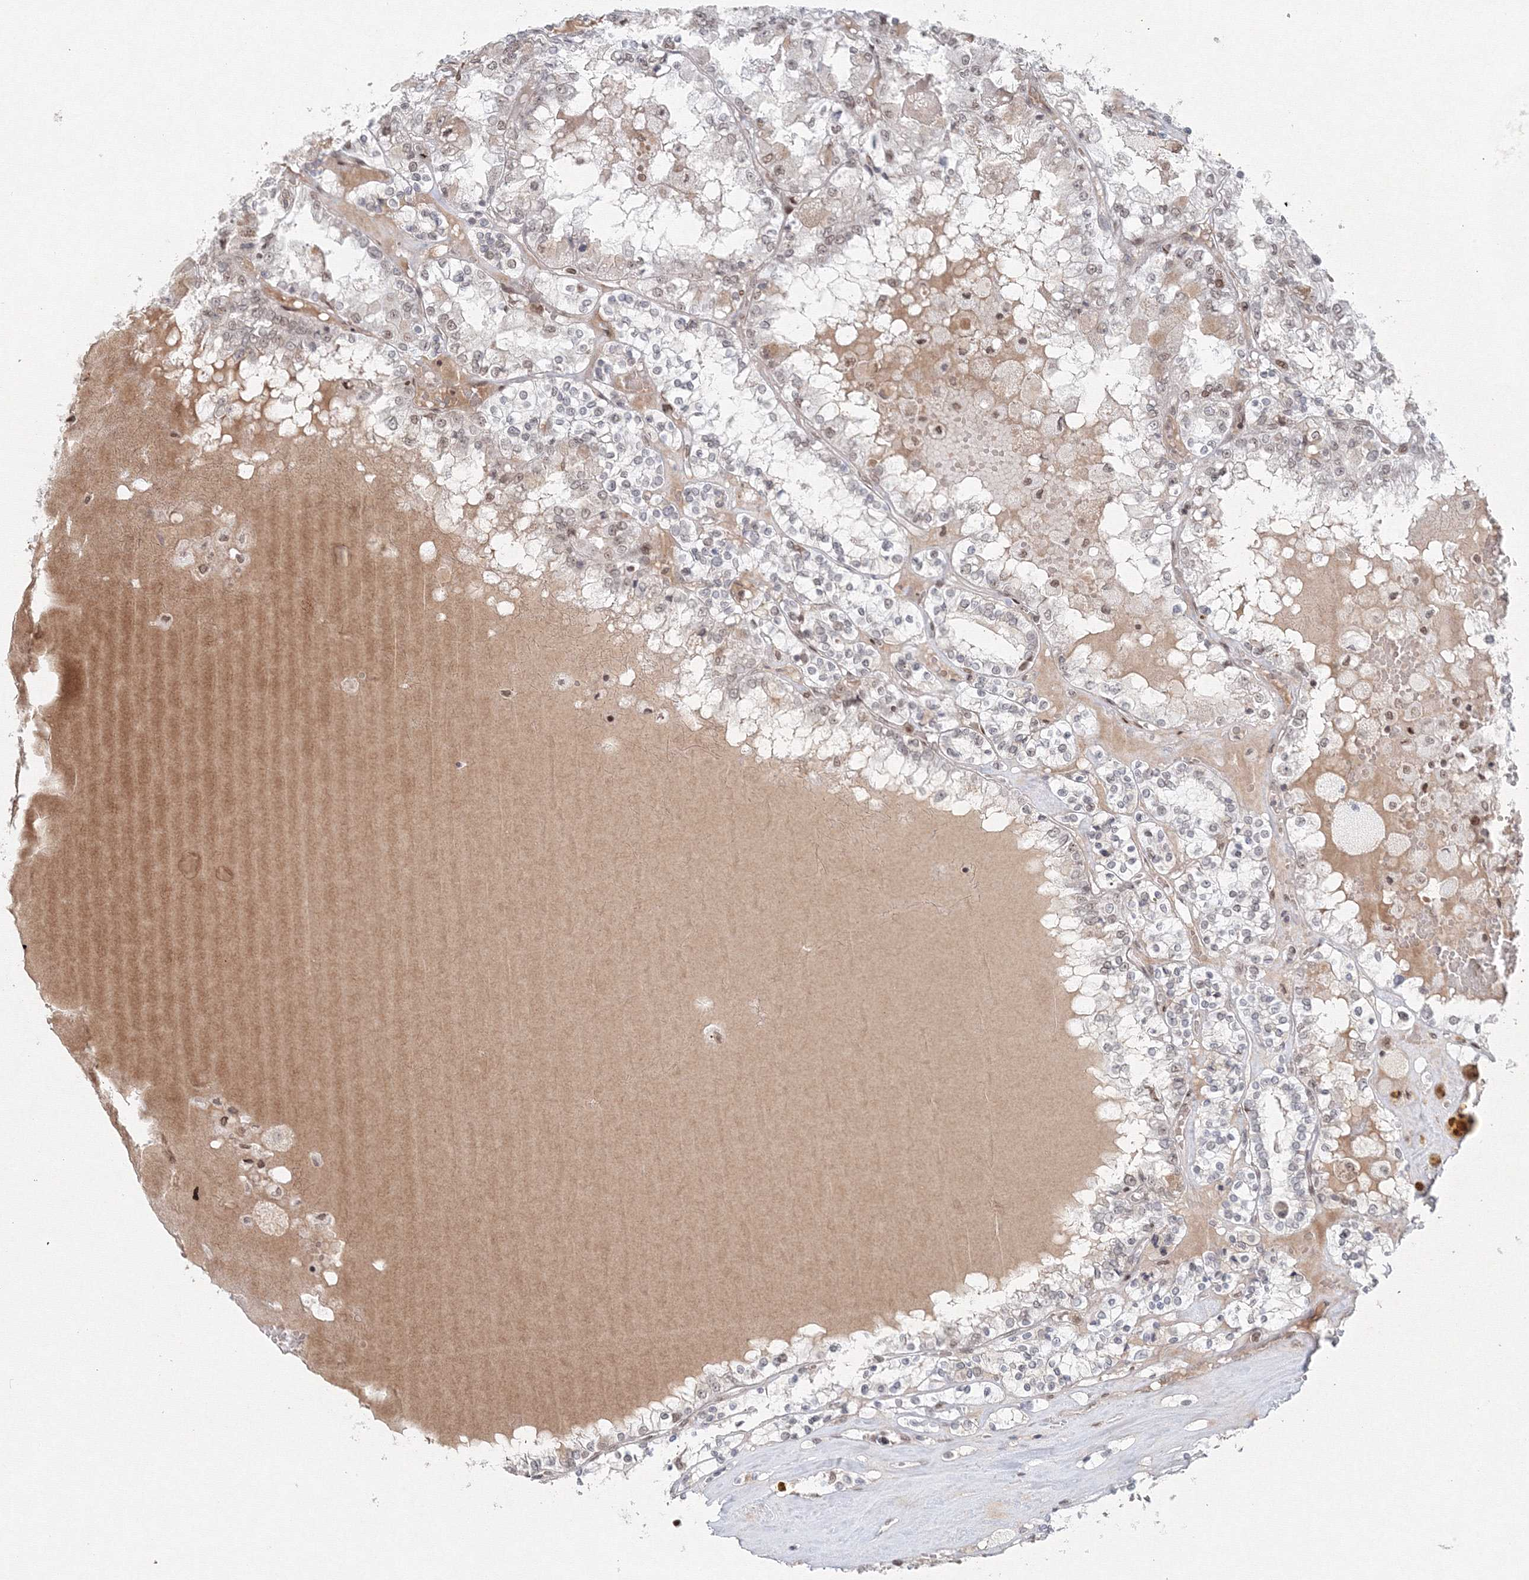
{"staining": {"intensity": "negative", "quantity": "none", "location": "none"}, "tissue": "renal cancer", "cell_type": "Tumor cells", "image_type": "cancer", "snomed": [{"axis": "morphology", "description": "Adenocarcinoma, NOS"}, {"axis": "topography", "description": "Kidney"}], "caption": "Immunohistochemical staining of renal cancer (adenocarcinoma) demonstrates no significant positivity in tumor cells.", "gene": "KIF4A", "patient": {"sex": "female", "age": 56}}